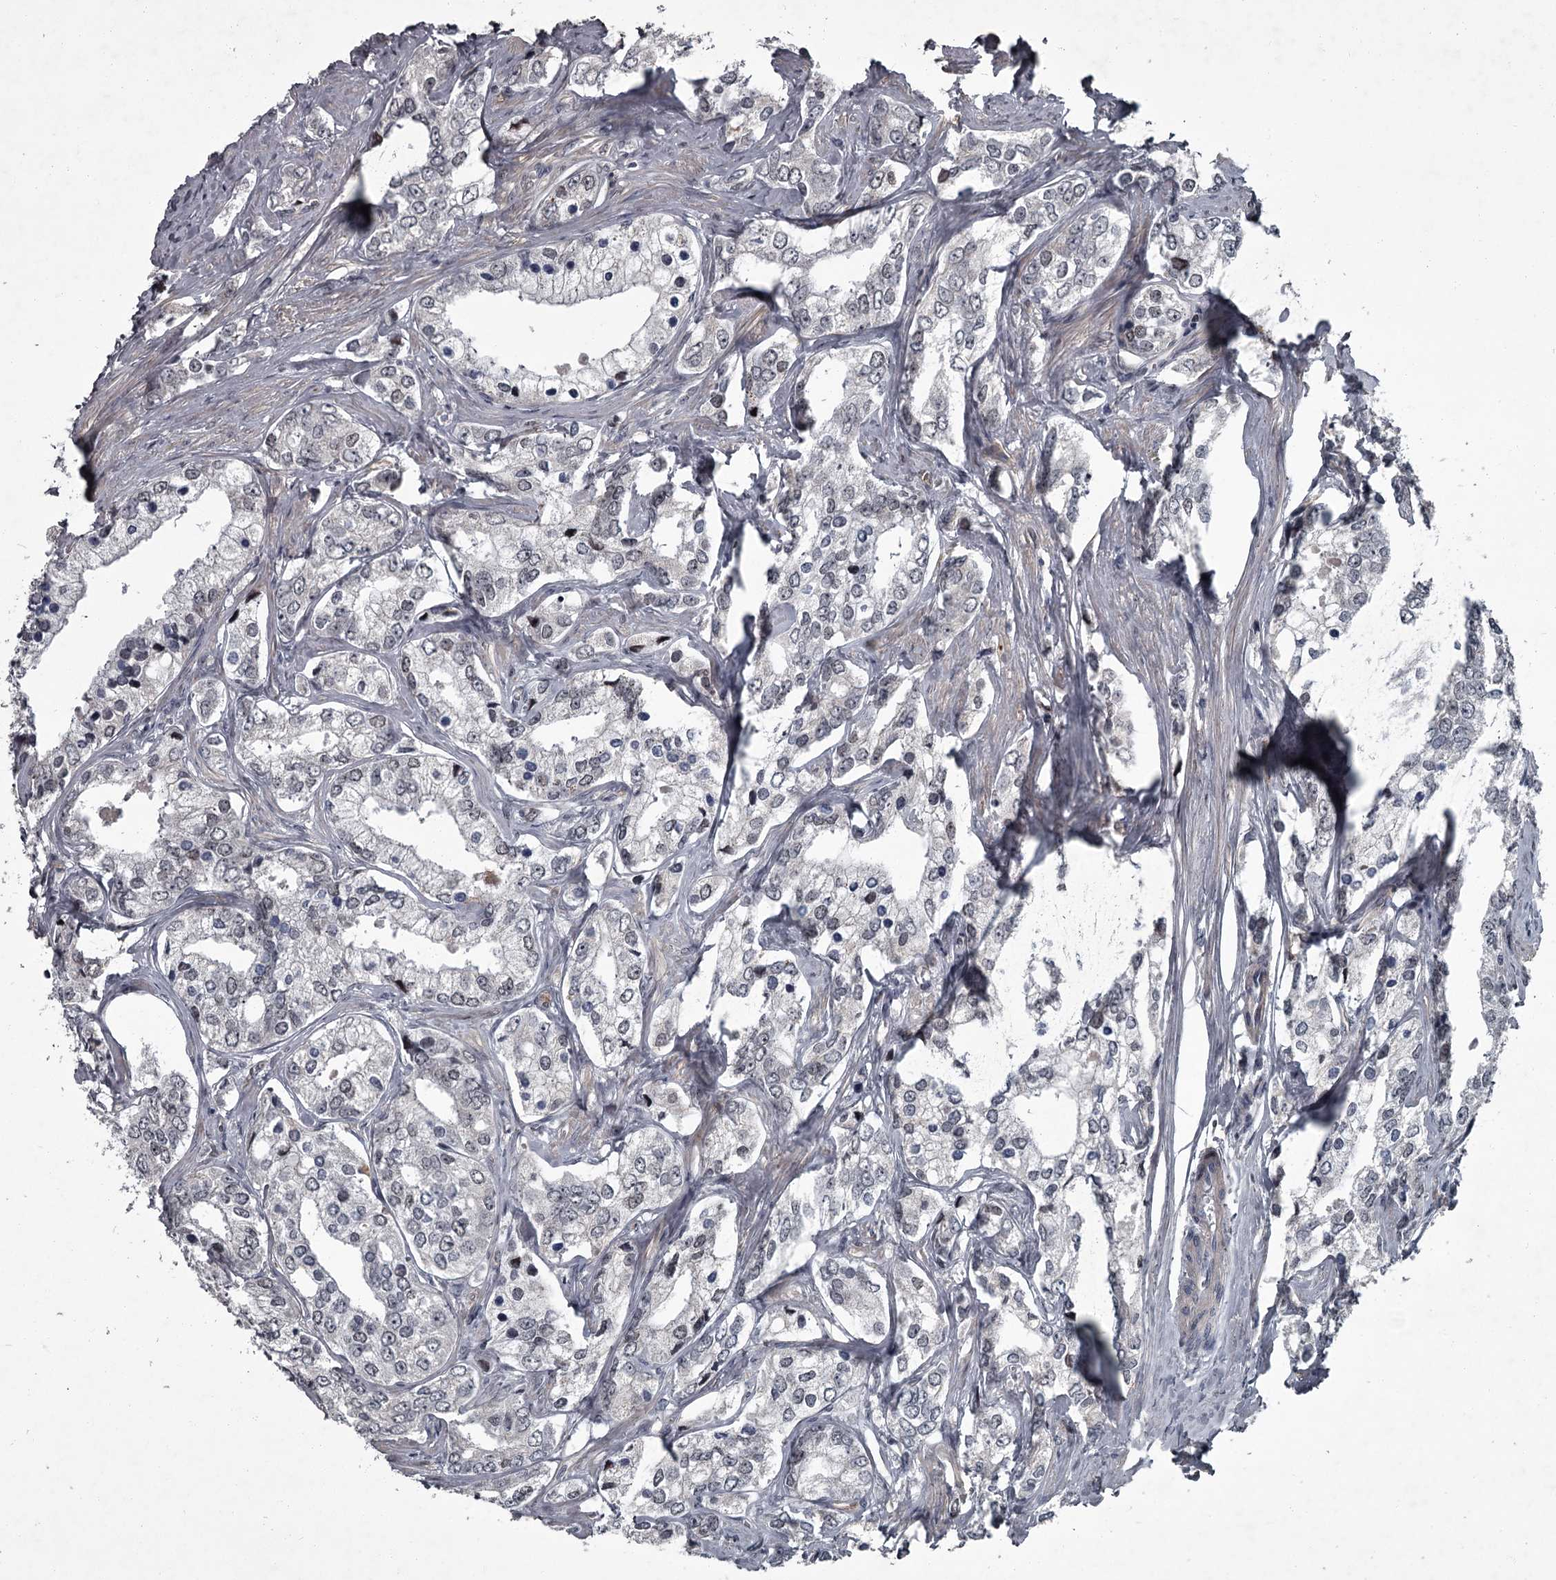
{"staining": {"intensity": "negative", "quantity": "none", "location": "none"}, "tissue": "prostate cancer", "cell_type": "Tumor cells", "image_type": "cancer", "snomed": [{"axis": "morphology", "description": "Adenocarcinoma, High grade"}, {"axis": "topography", "description": "Prostate"}], "caption": "Immunohistochemical staining of human prostate cancer (high-grade adenocarcinoma) demonstrates no significant expression in tumor cells.", "gene": "FLVCR2", "patient": {"sex": "male", "age": 66}}